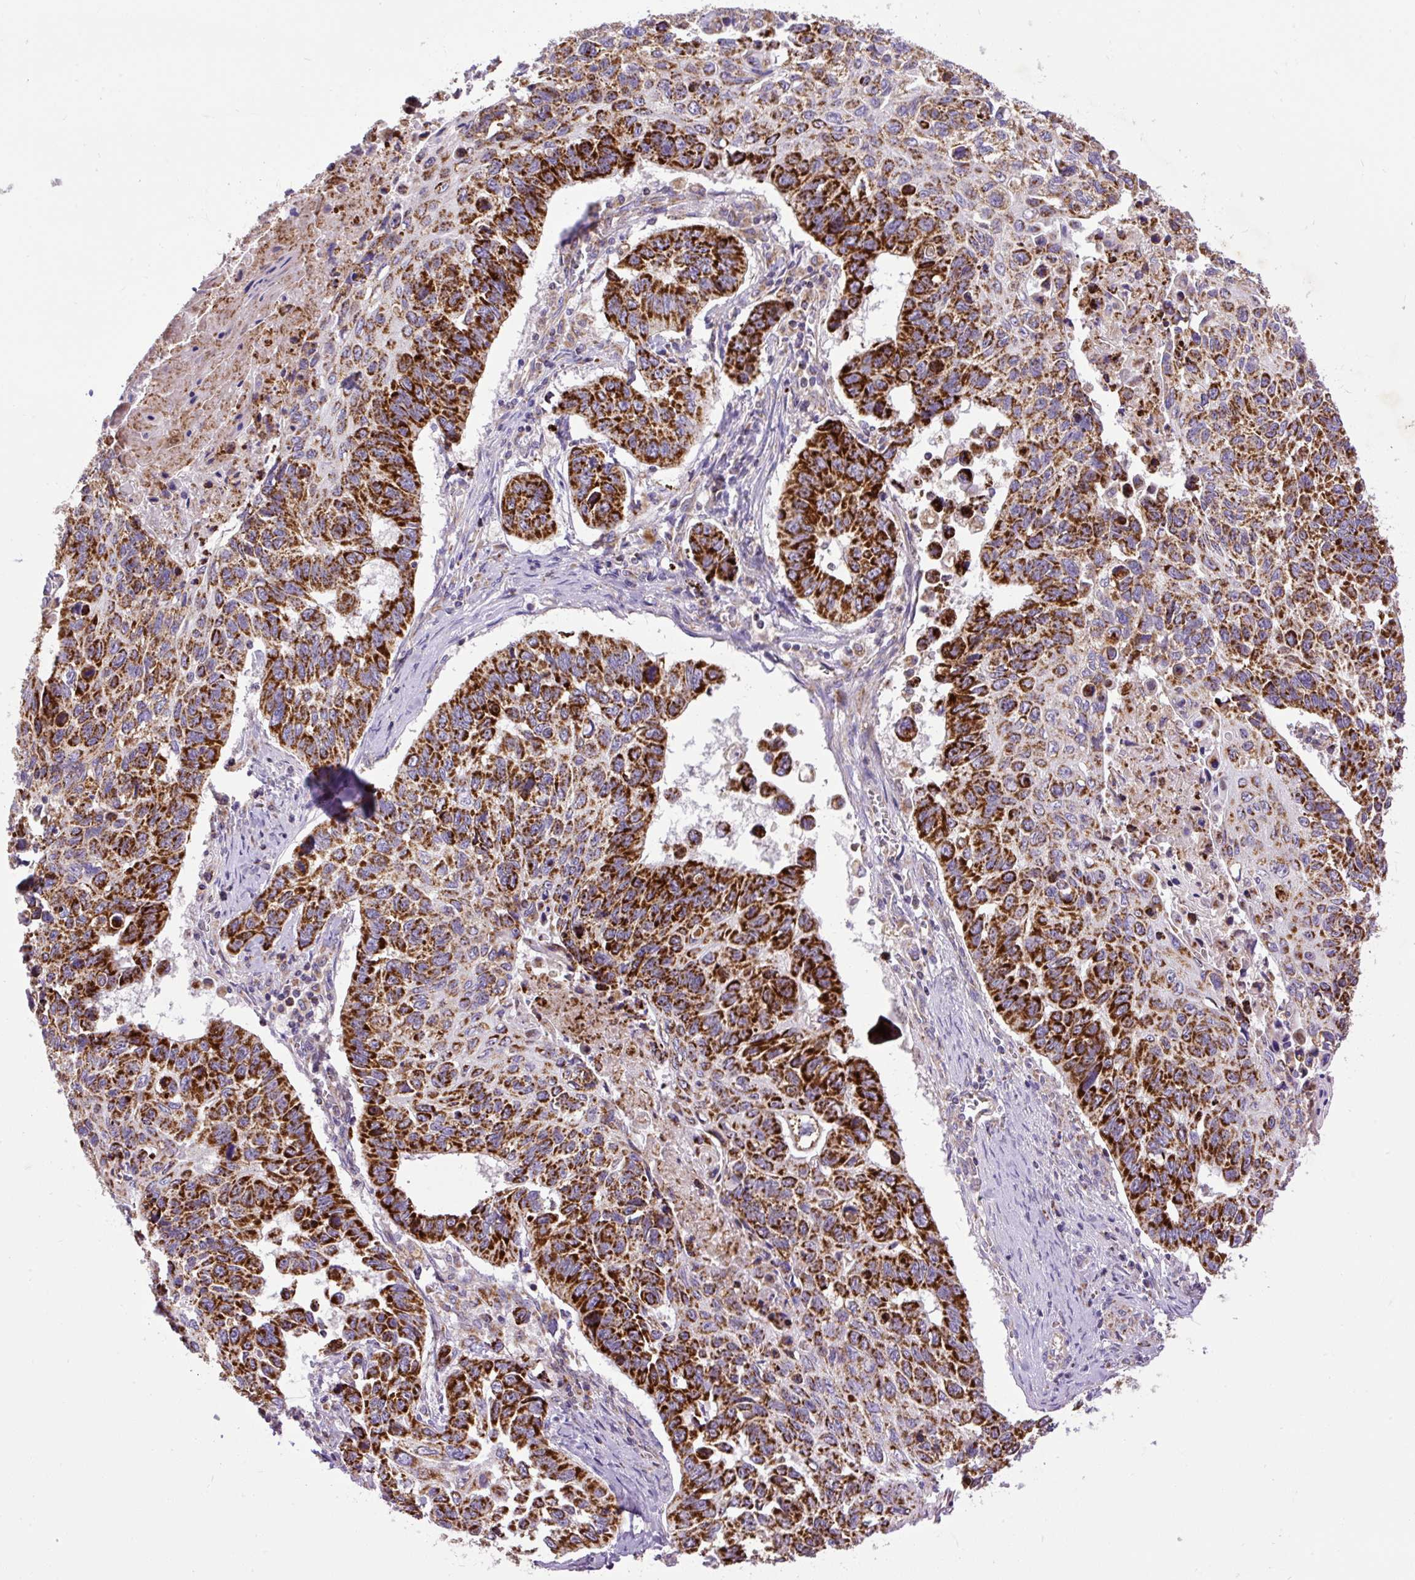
{"staining": {"intensity": "strong", "quantity": ">75%", "location": "cytoplasmic/membranous"}, "tissue": "lung cancer", "cell_type": "Tumor cells", "image_type": "cancer", "snomed": [{"axis": "morphology", "description": "Squamous cell carcinoma, NOS"}, {"axis": "topography", "description": "Lung"}], "caption": "Protein staining of lung cancer tissue shows strong cytoplasmic/membranous positivity in approximately >75% of tumor cells. The staining was performed using DAB (3,3'-diaminobenzidine) to visualize the protein expression in brown, while the nuclei were stained in blue with hematoxylin (Magnification: 20x).", "gene": "TOMM40", "patient": {"sex": "male", "age": 62}}